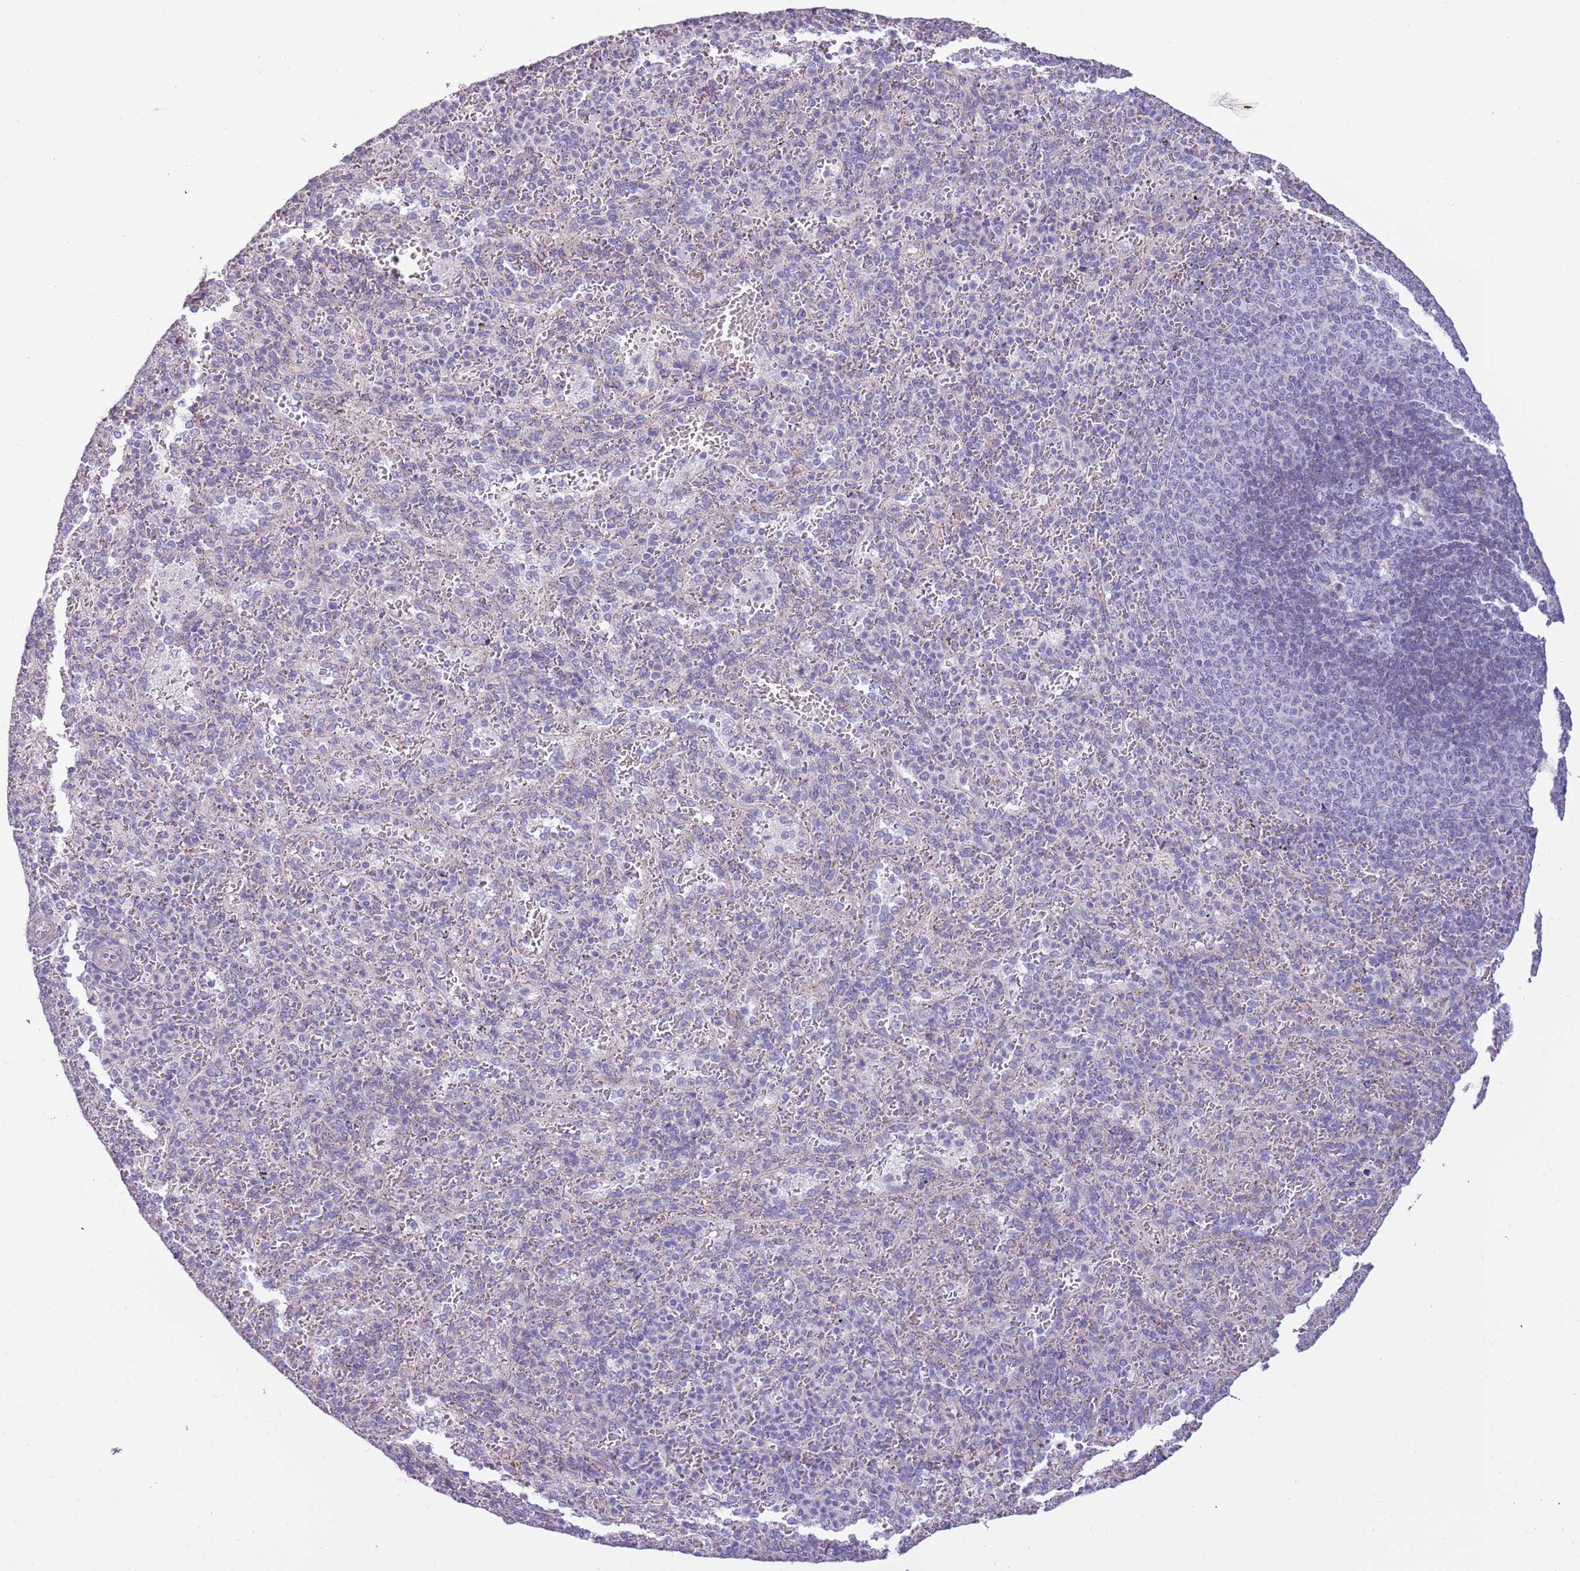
{"staining": {"intensity": "negative", "quantity": "none", "location": "none"}, "tissue": "spleen", "cell_type": "Cells in red pulp", "image_type": "normal", "snomed": [{"axis": "morphology", "description": "Normal tissue, NOS"}, {"axis": "topography", "description": "Spleen"}], "caption": "Immunohistochemistry photomicrograph of benign human spleen stained for a protein (brown), which displays no positivity in cells in red pulp.", "gene": "RNF222", "patient": {"sex": "female", "age": 21}}